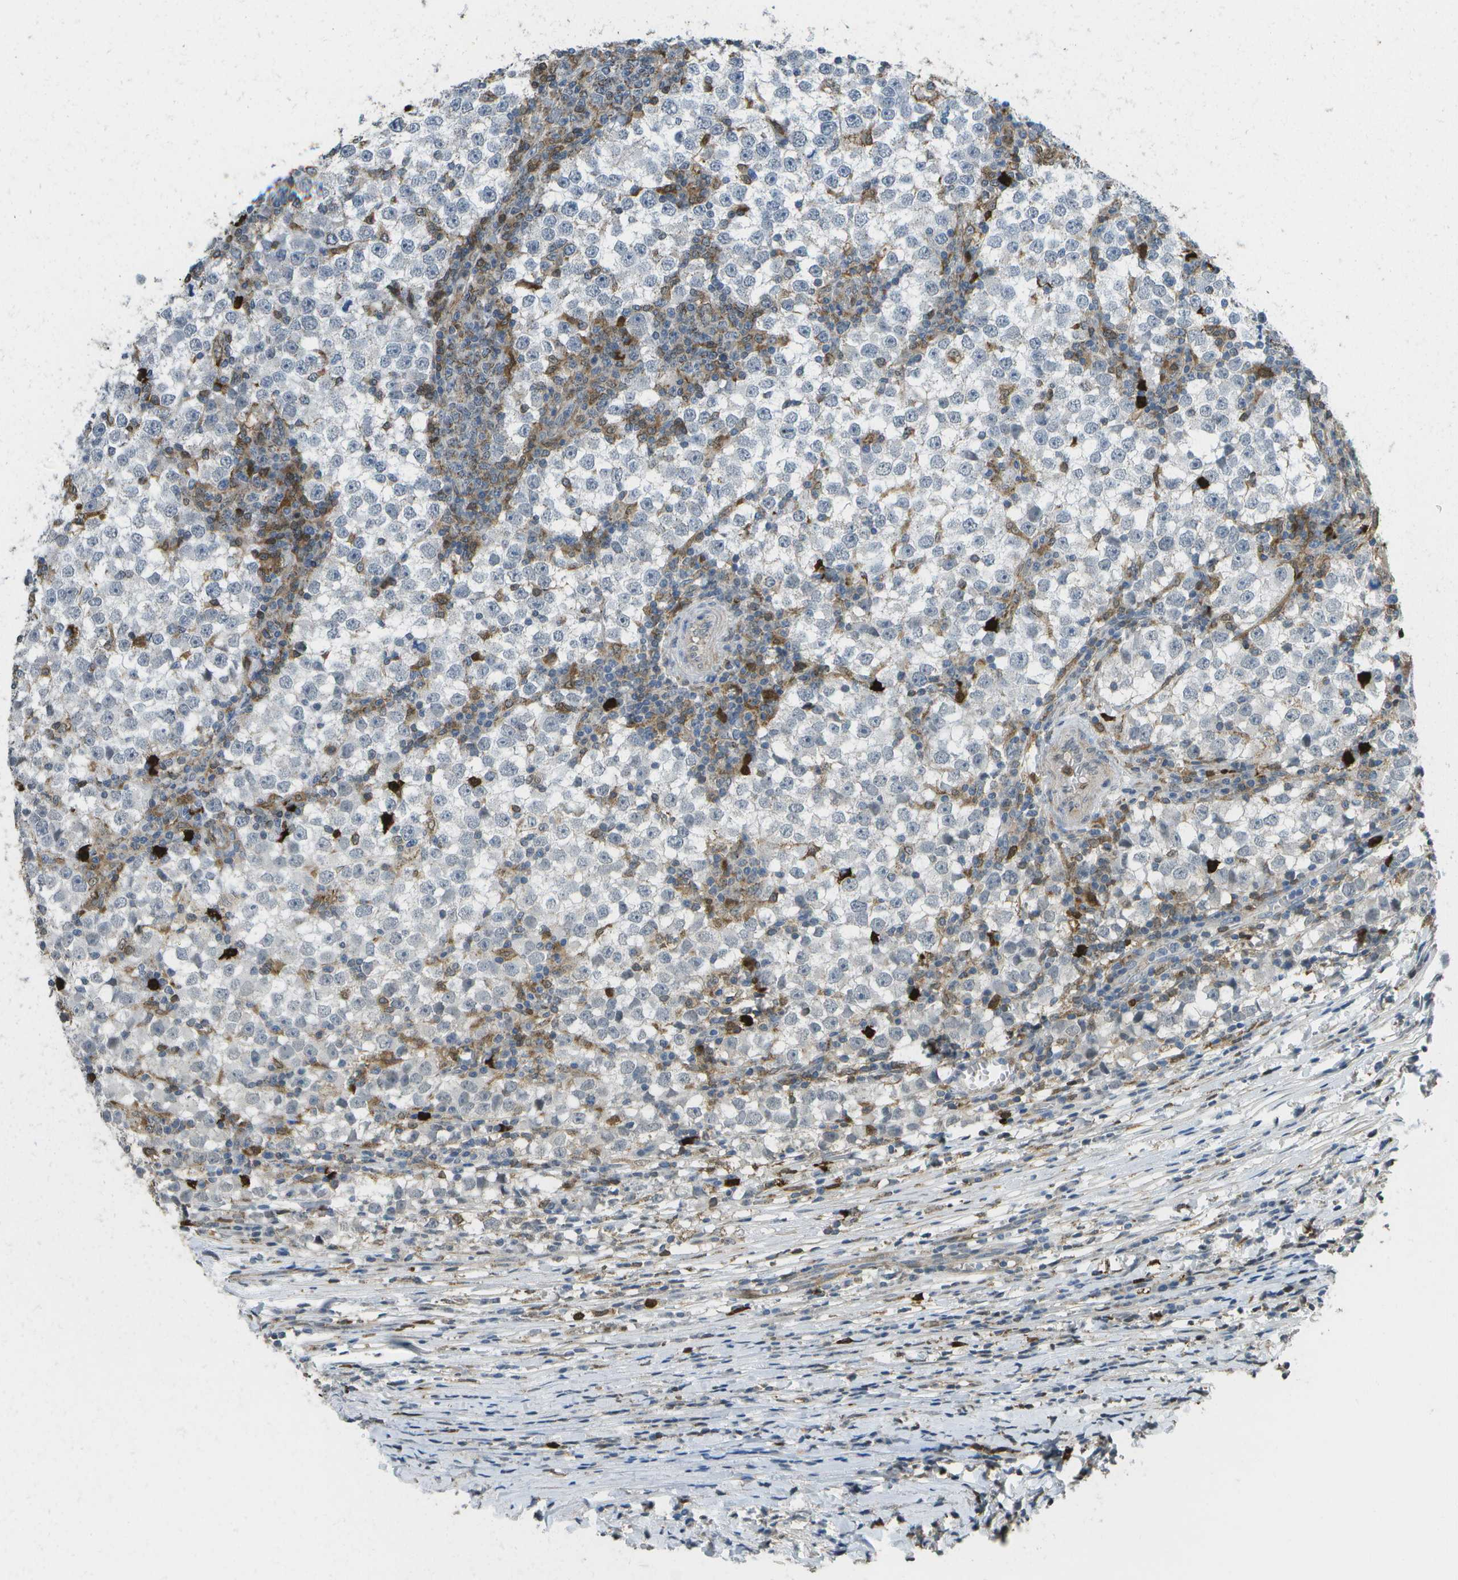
{"staining": {"intensity": "negative", "quantity": "none", "location": "none"}, "tissue": "testis cancer", "cell_type": "Tumor cells", "image_type": "cancer", "snomed": [{"axis": "morphology", "description": "Seminoma, NOS"}, {"axis": "topography", "description": "Testis"}], "caption": "DAB (3,3'-diaminobenzidine) immunohistochemical staining of testis seminoma exhibits no significant staining in tumor cells.", "gene": "CACHD1", "patient": {"sex": "male", "age": 65}}